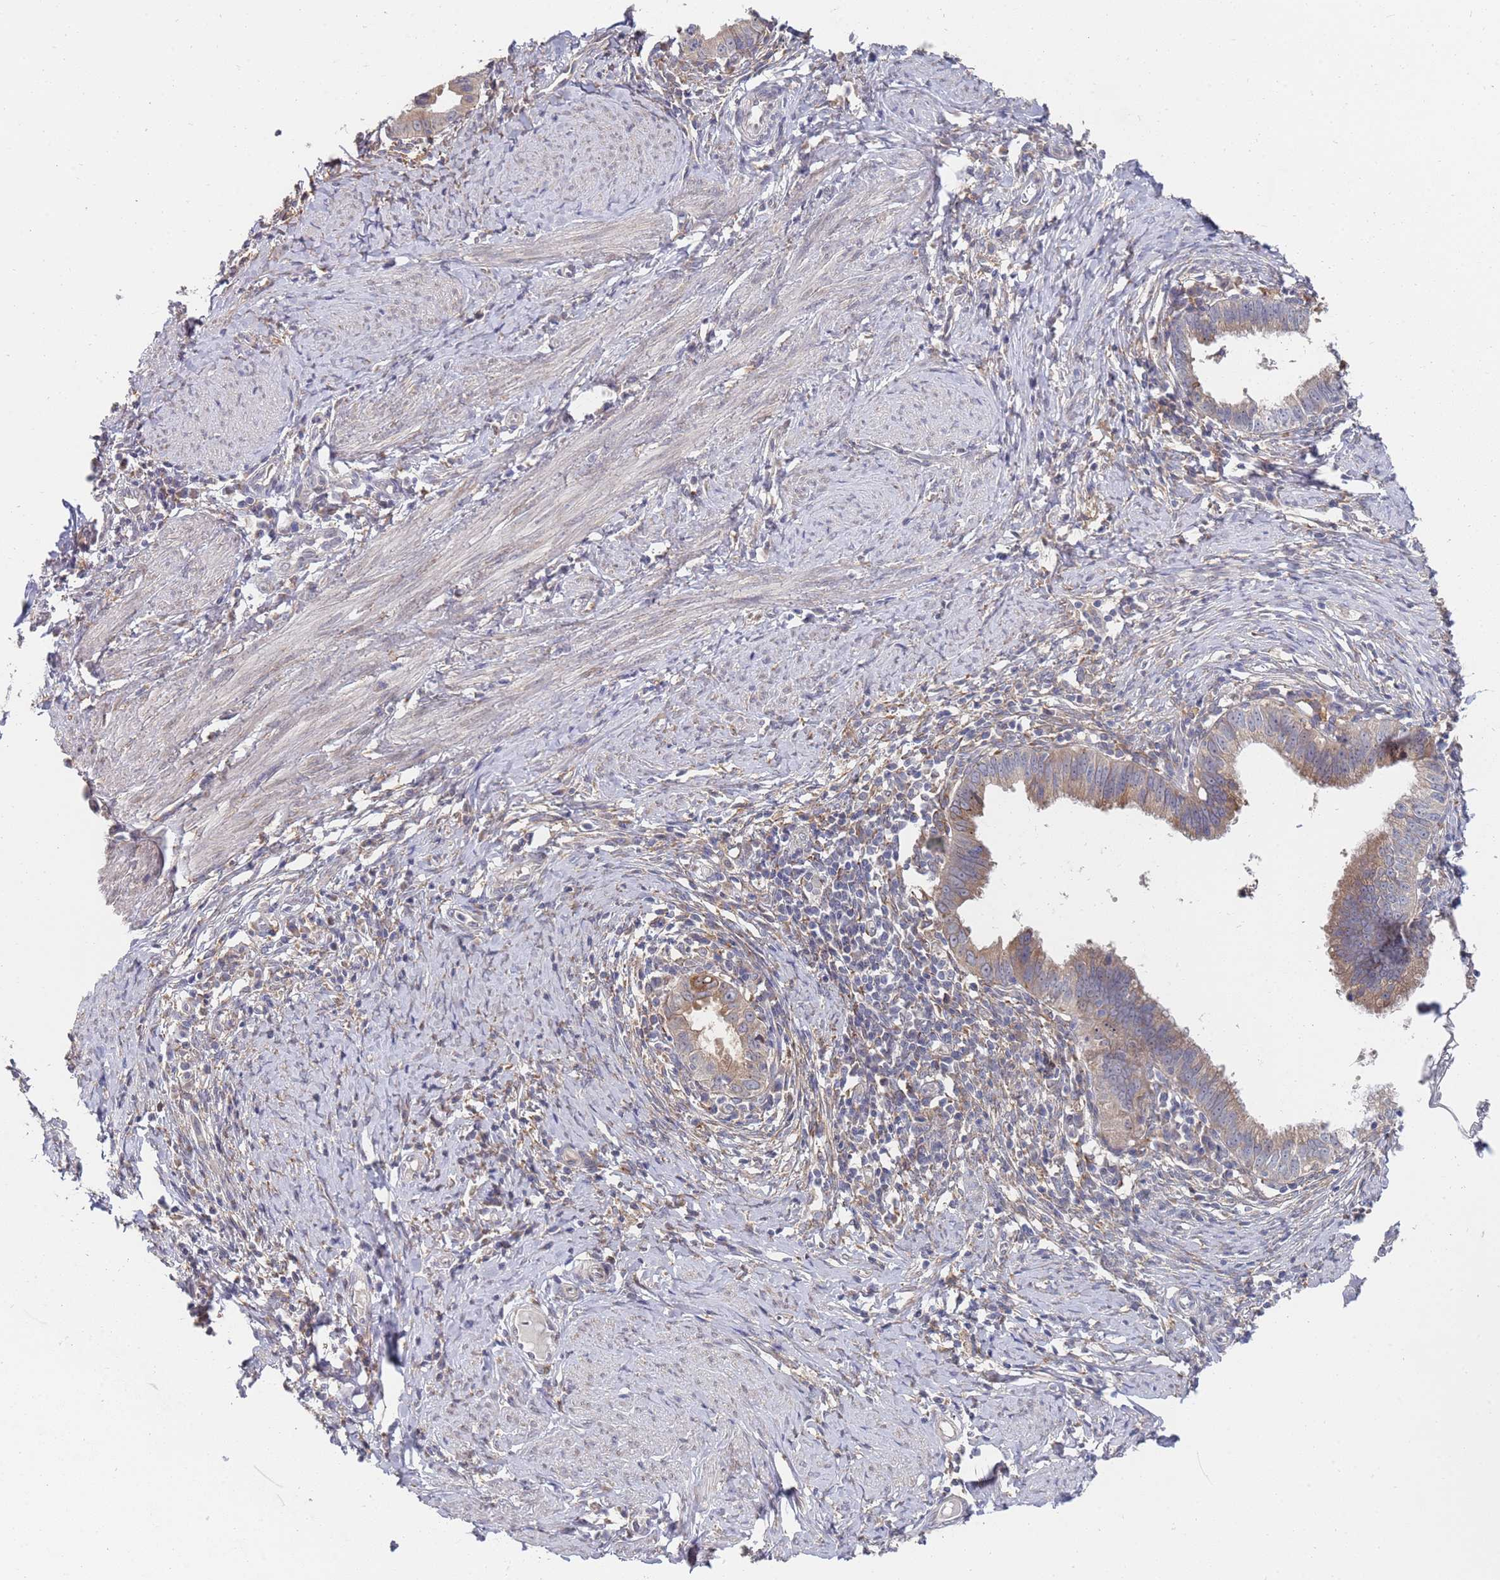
{"staining": {"intensity": "weak", "quantity": ">75%", "location": "cytoplasmic/membranous"}, "tissue": "cervical cancer", "cell_type": "Tumor cells", "image_type": "cancer", "snomed": [{"axis": "morphology", "description": "Adenocarcinoma, NOS"}, {"axis": "topography", "description": "Cervix"}], "caption": "Adenocarcinoma (cervical) stained with DAB immunohistochemistry (IHC) displays low levels of weak cytoplasmic/membranous staining in about >75% of tumor cells.", "gene": "VRK2", "patient": {"sex": "female", "age": 36}}